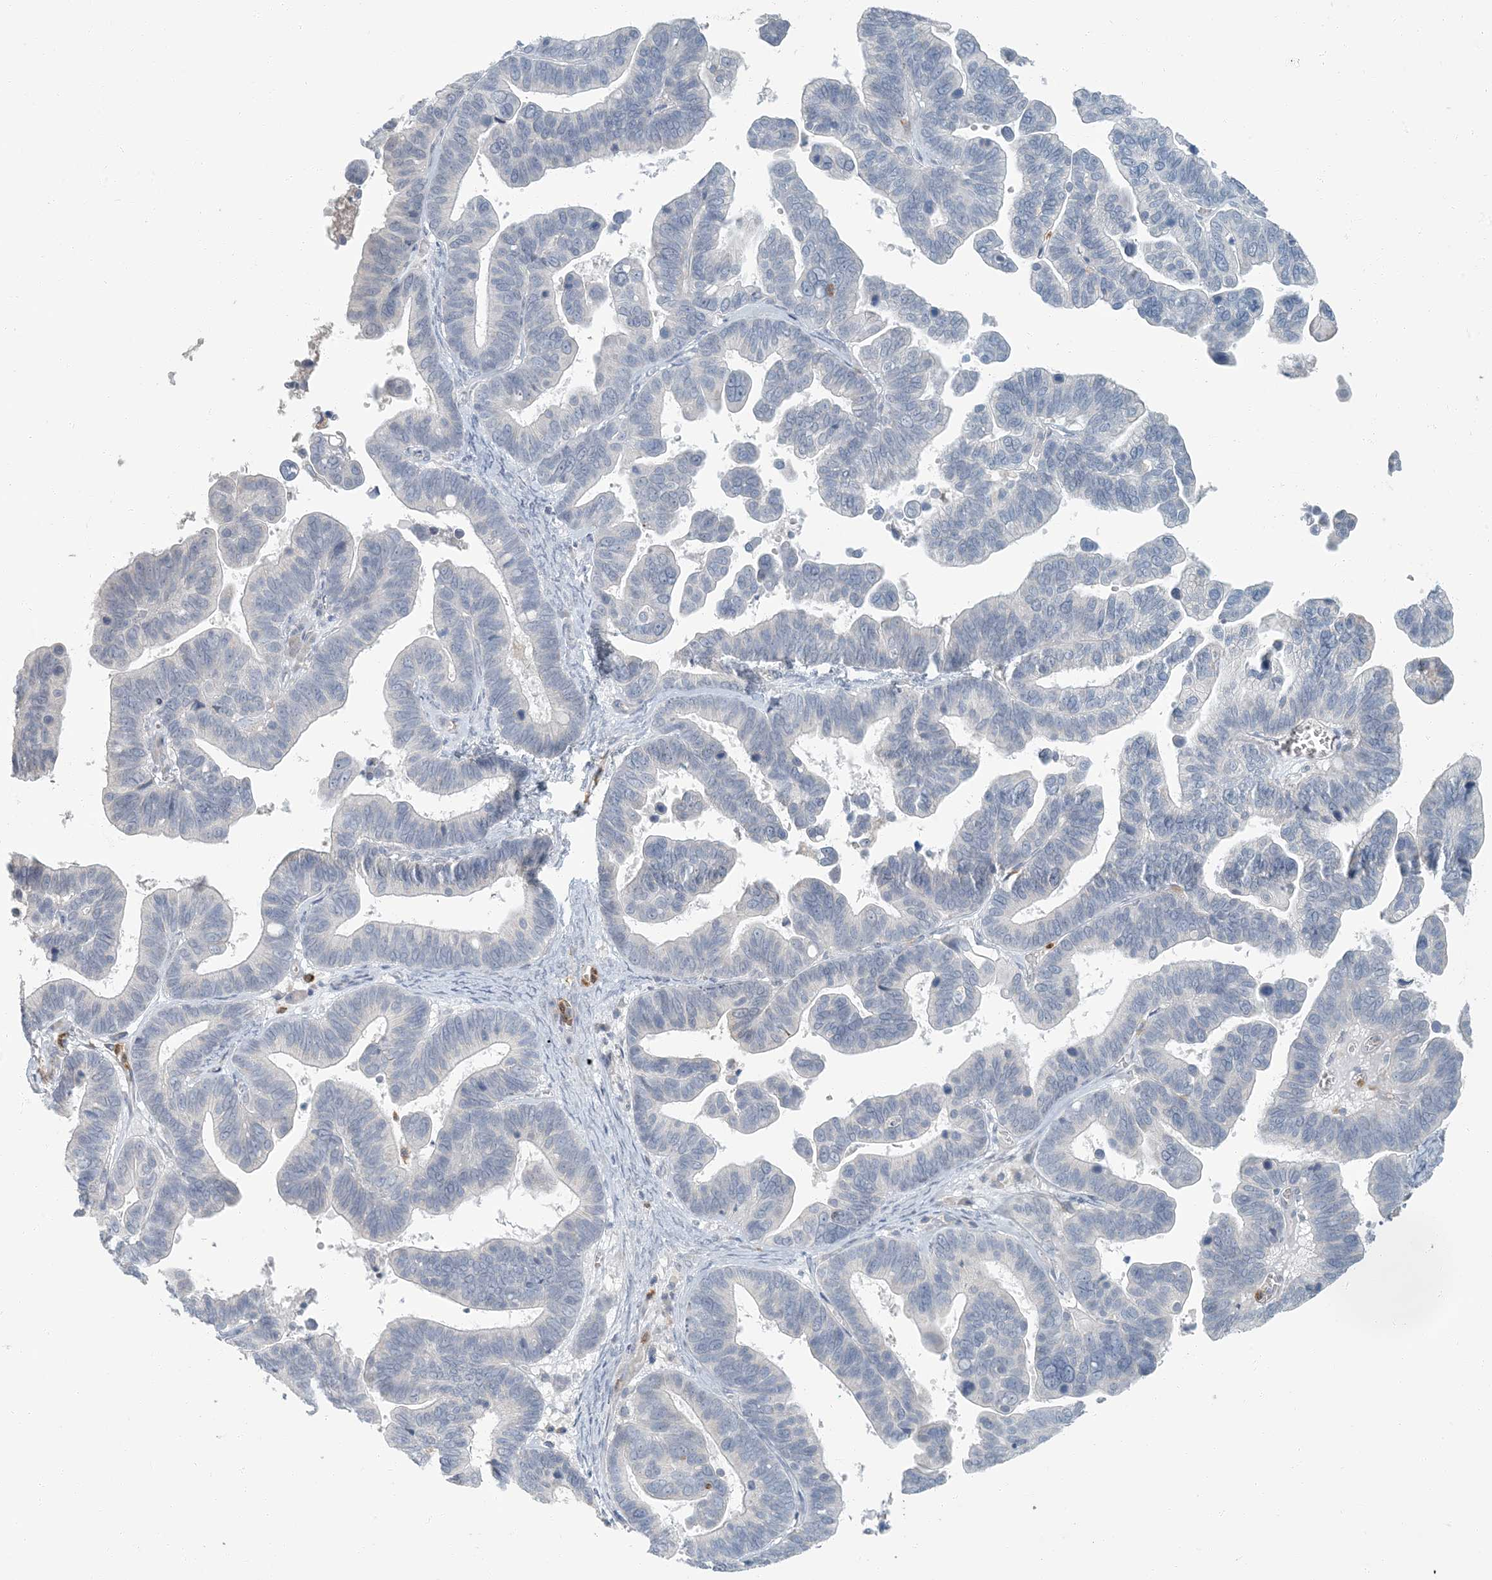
{"staining": {"intensity": "negative", "quantity": "none", "location": "none"}, "tissue": "ovarian cancer", "cell_type": "Tumor cells", "image_type": "cancer", "snomed": [{"axis": "morphology", "description": "Cystadenocarcinoma, serous, NOS"}, {"axis": "topography", "description": "Ovary"}], "caption": "An image of human ovarian cancer is negative for staining in tumor cells. (DAB immunohistochemistry with hematoxylin counter stain).", "gene": "EPHA4", "patient": {"sex": "female", "age": 56}}